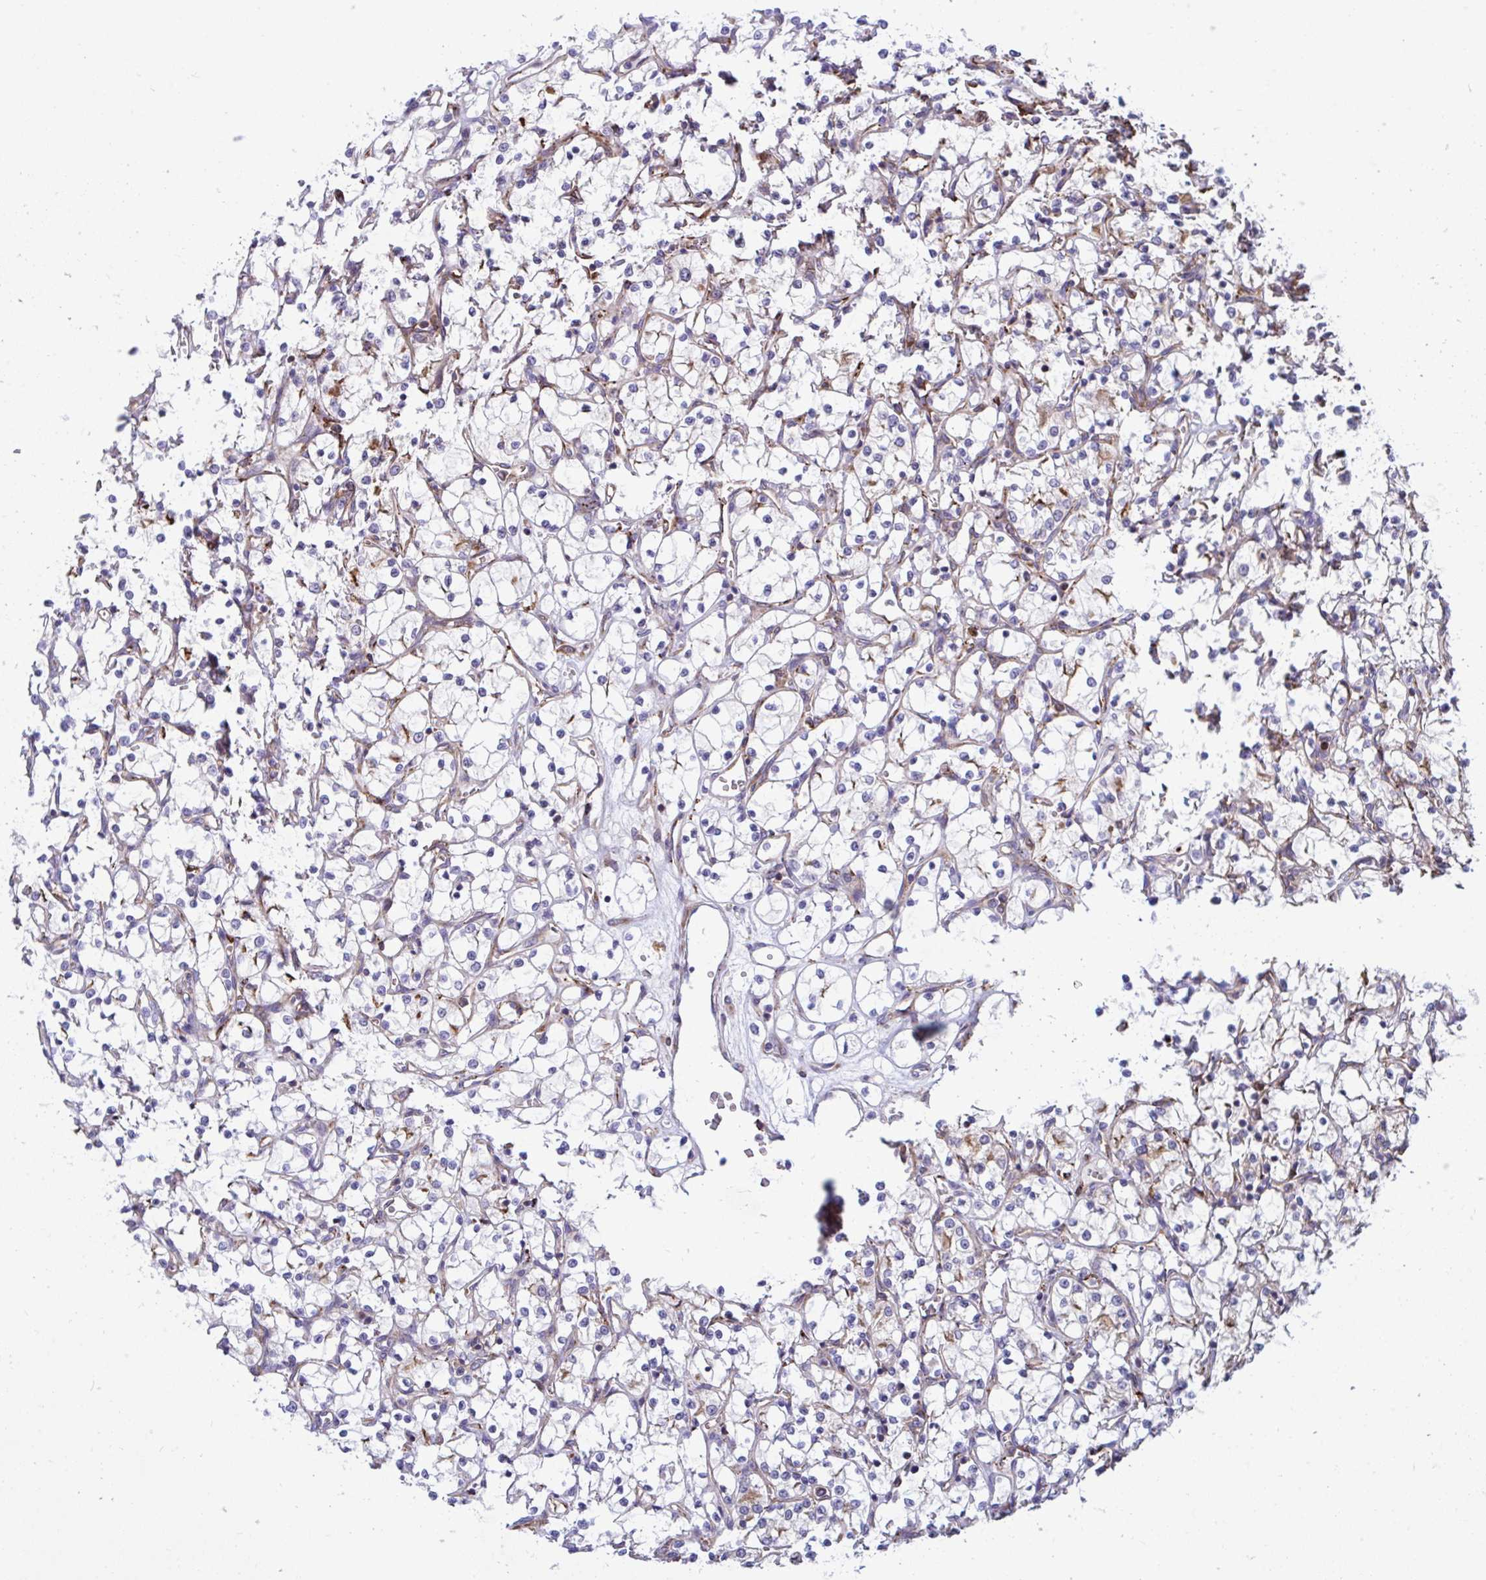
{"staining": {"intensity": "negative", "quantity": "none", "location": "none"}, "tissue": "renal cancer", "cell_type": "Tumor cells", "image_type": "cancer", "snomed": [{"axis": "morphology", "description": "Adenocarcinoma, NOS"}, {"axis": "topography", "description": "Kidney"}], "caption": "A histopathology image of human renal cancer is negative for staining in tumor cells.", "gene": "PEAK3", "patient": {"sex": "female", "age": 69}}